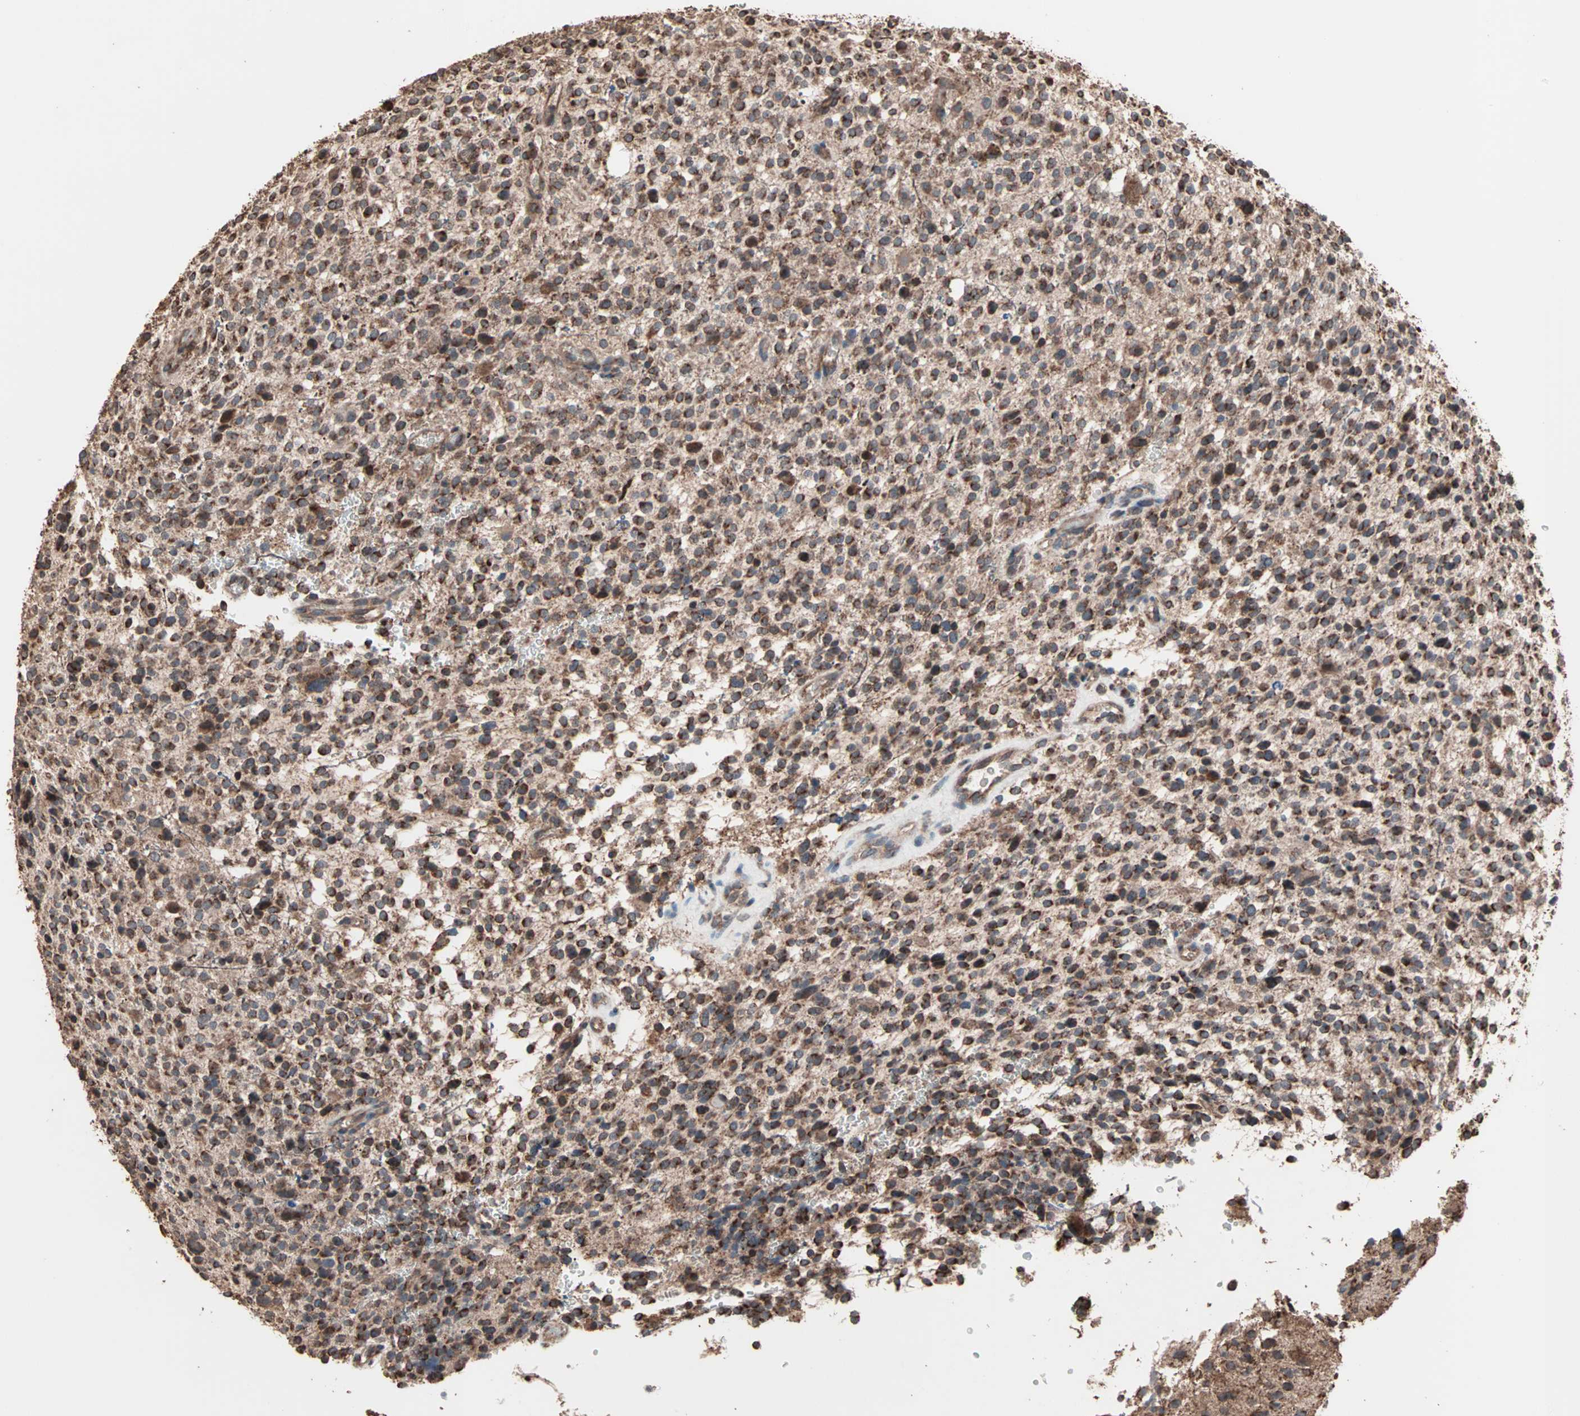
{"staining": {"intensity": "strong", "quantity": ">75%", "location": "cytoplasmic/membranous"}, "tissue": "glioma", "cell_type": "Tumor cells", "image_type": "cancer", "snomed": [{"axis": "morphology", "description": "Glioma, malignant, High grade"}, {"axis": "topography", "description": "Brain"}], "caption": "Immunohistochemistry staining of malignant glioma (high-grade), which shows high levels of strong cytoplasmic/membranous expression in approximately >75% of tumor cells indicating strong cytoplasmic/membranous protein staining. The staining was performed using DAB (3,3'-diaminobenzidine) (brown) for protein detection and nuclei were counterstained in hematoxylin (blue).", "gene": "MRPL2", "patient": {"sex": "male", "age": 48}}